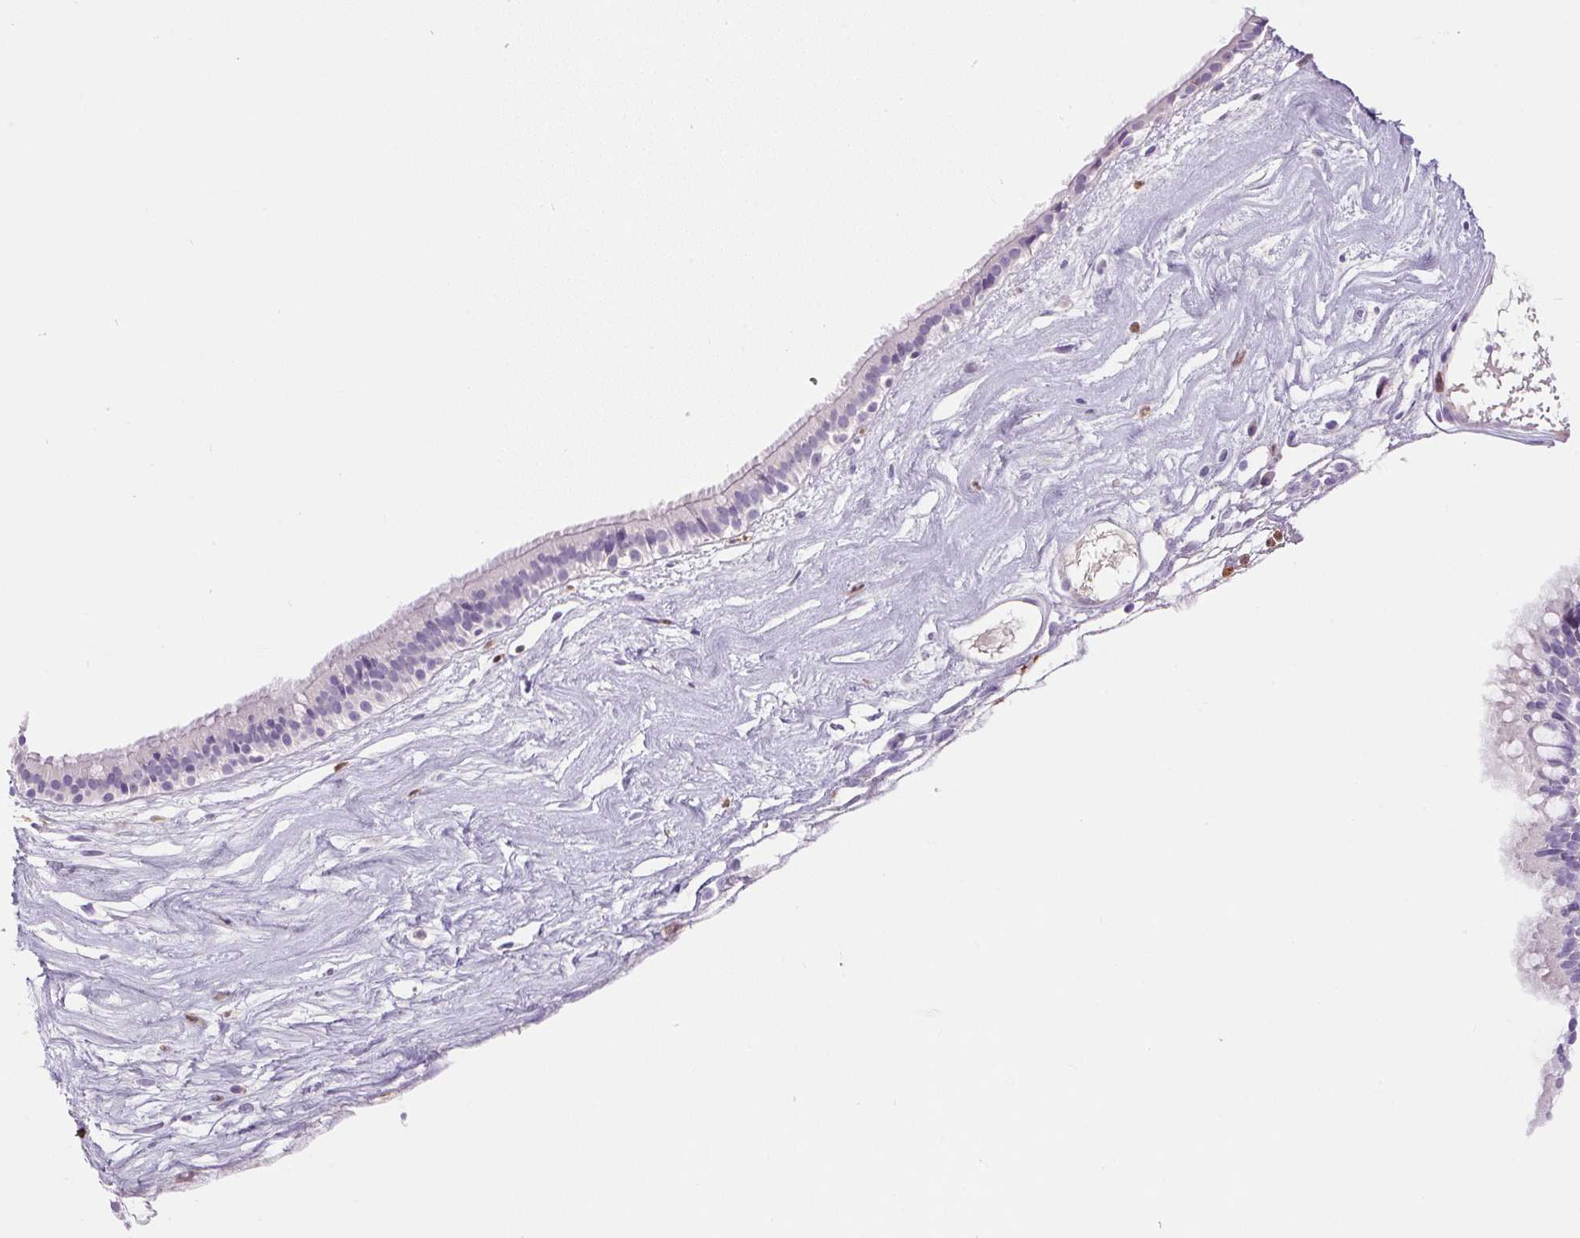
{"staining": {"intensity": "negative", "quantity": "none", "location": "none"}, "tissue": "nasopharynx", "cell_type": "Respiratory epithelial cells", "image_type": "normal", "snomed": [{"axis": "morphology", "description": "Normal tissue, NOS"}, {"axis": "topography", "description": "Nasopharynx"}], "caption": "Micrograph shows no protein expression in respiratory epithelial cells of benign nasopharynx. Brightfield microscopy of immunohistochemistry stained with DAB (3,3'-diaminobenzidine) (brown) and hematoxylin (blue), captured at high magnification.", "gene": "ORM1", "patient": {"sex": "male", "age": 24}}